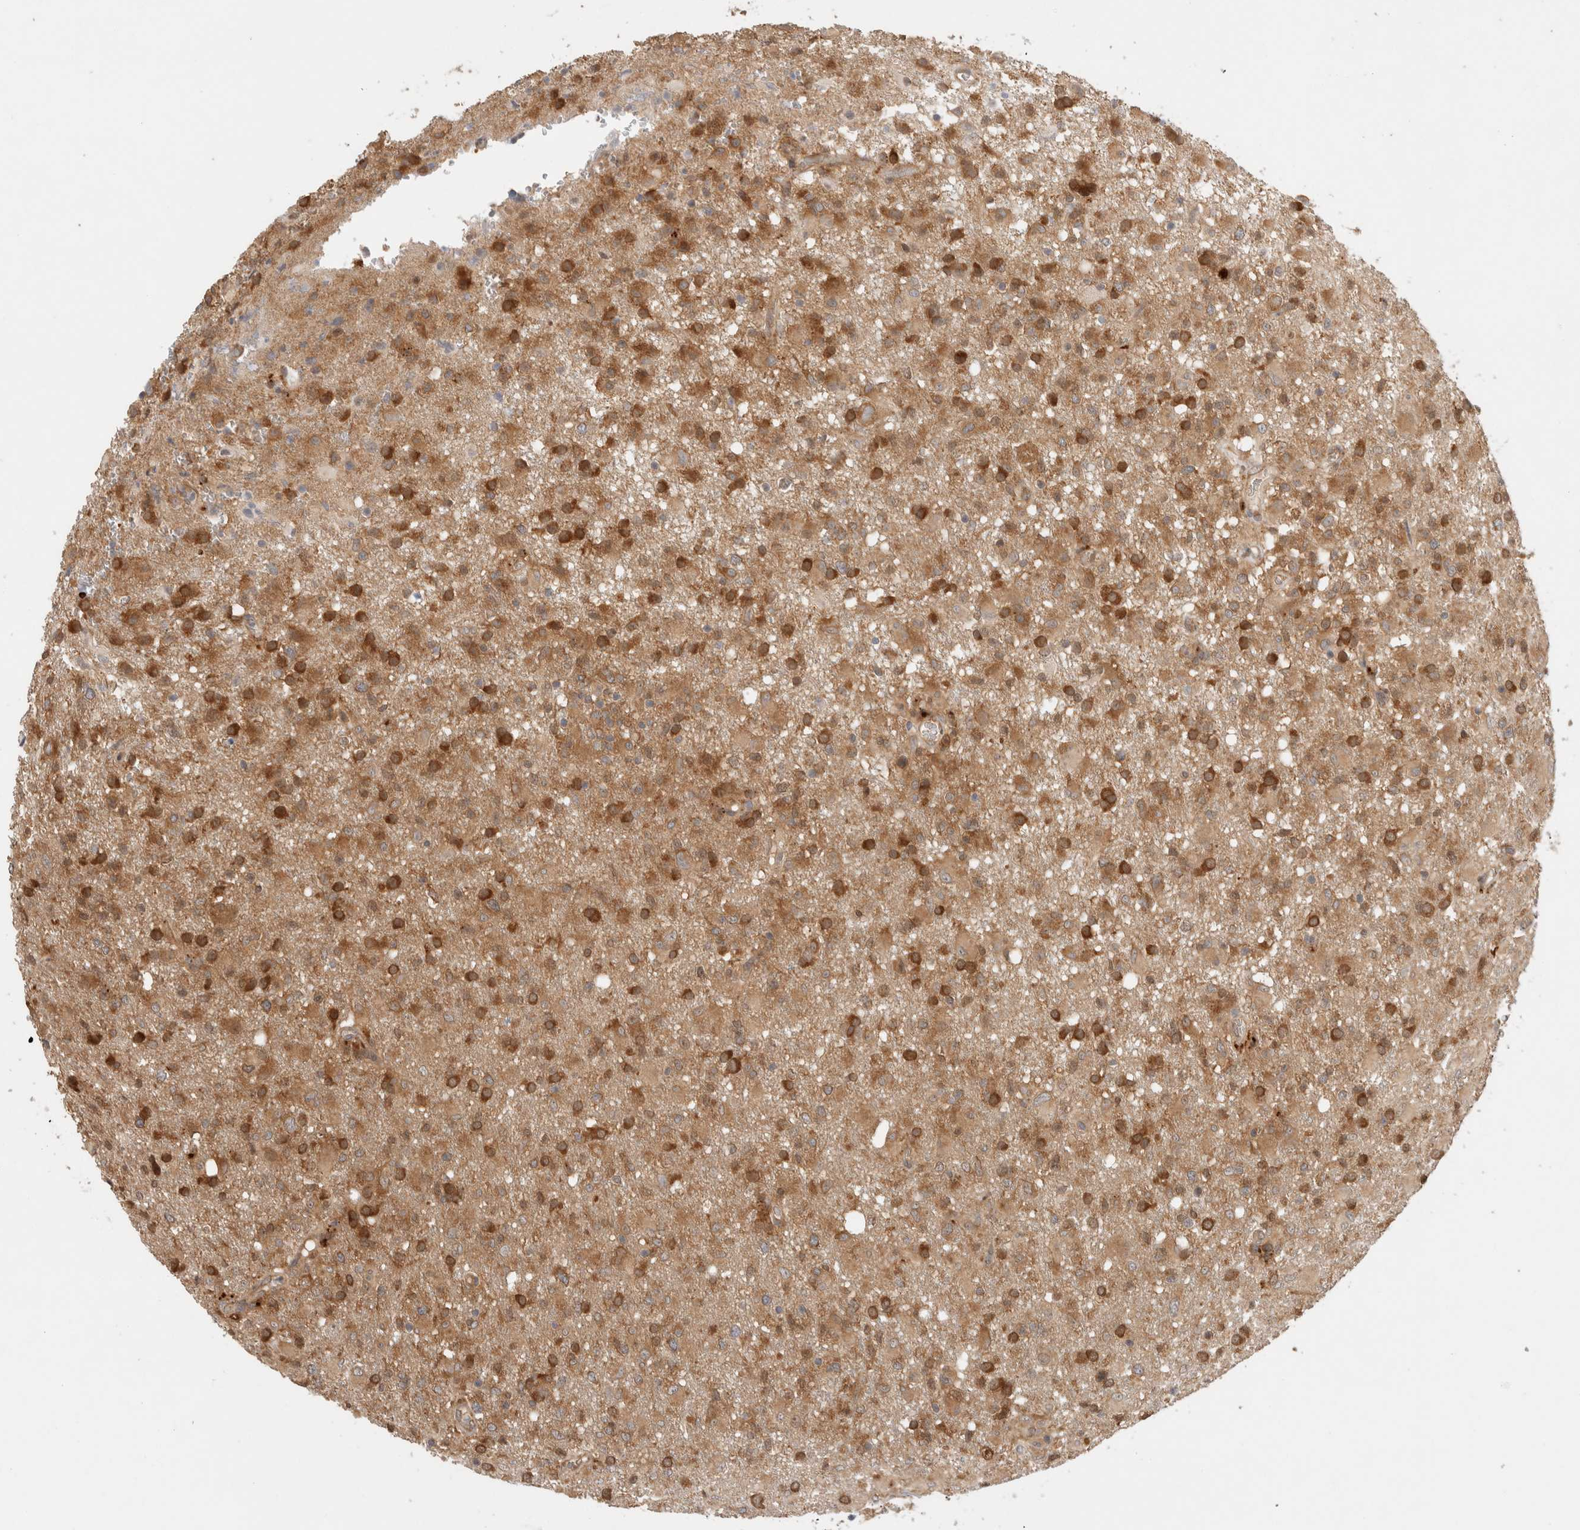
{"staining": {"intensity": "moderate", "quantity": ">75%", "location": "cytoplasmic/membranous"}, "tissue": "glioma", "cell_type": "Tumor cells", "image_type": "cancer", "snomed": [{"axis": "morphology", "description": "Glioma, malignant, High grade"}, {"axis": "topography", "description": "Brain"}], "caption": "Immunohistochemical staining of high-grade glioma (malignant) exhibits medium levels of moderate cytoplasmic/membranous protein positivity in approximately >75% of tumor cells. (DAB IHC, brown staining for protein, blue staining for nuclei).", "gene": "OTUD6B", "patient": {"sex": "female", "age": 57}}